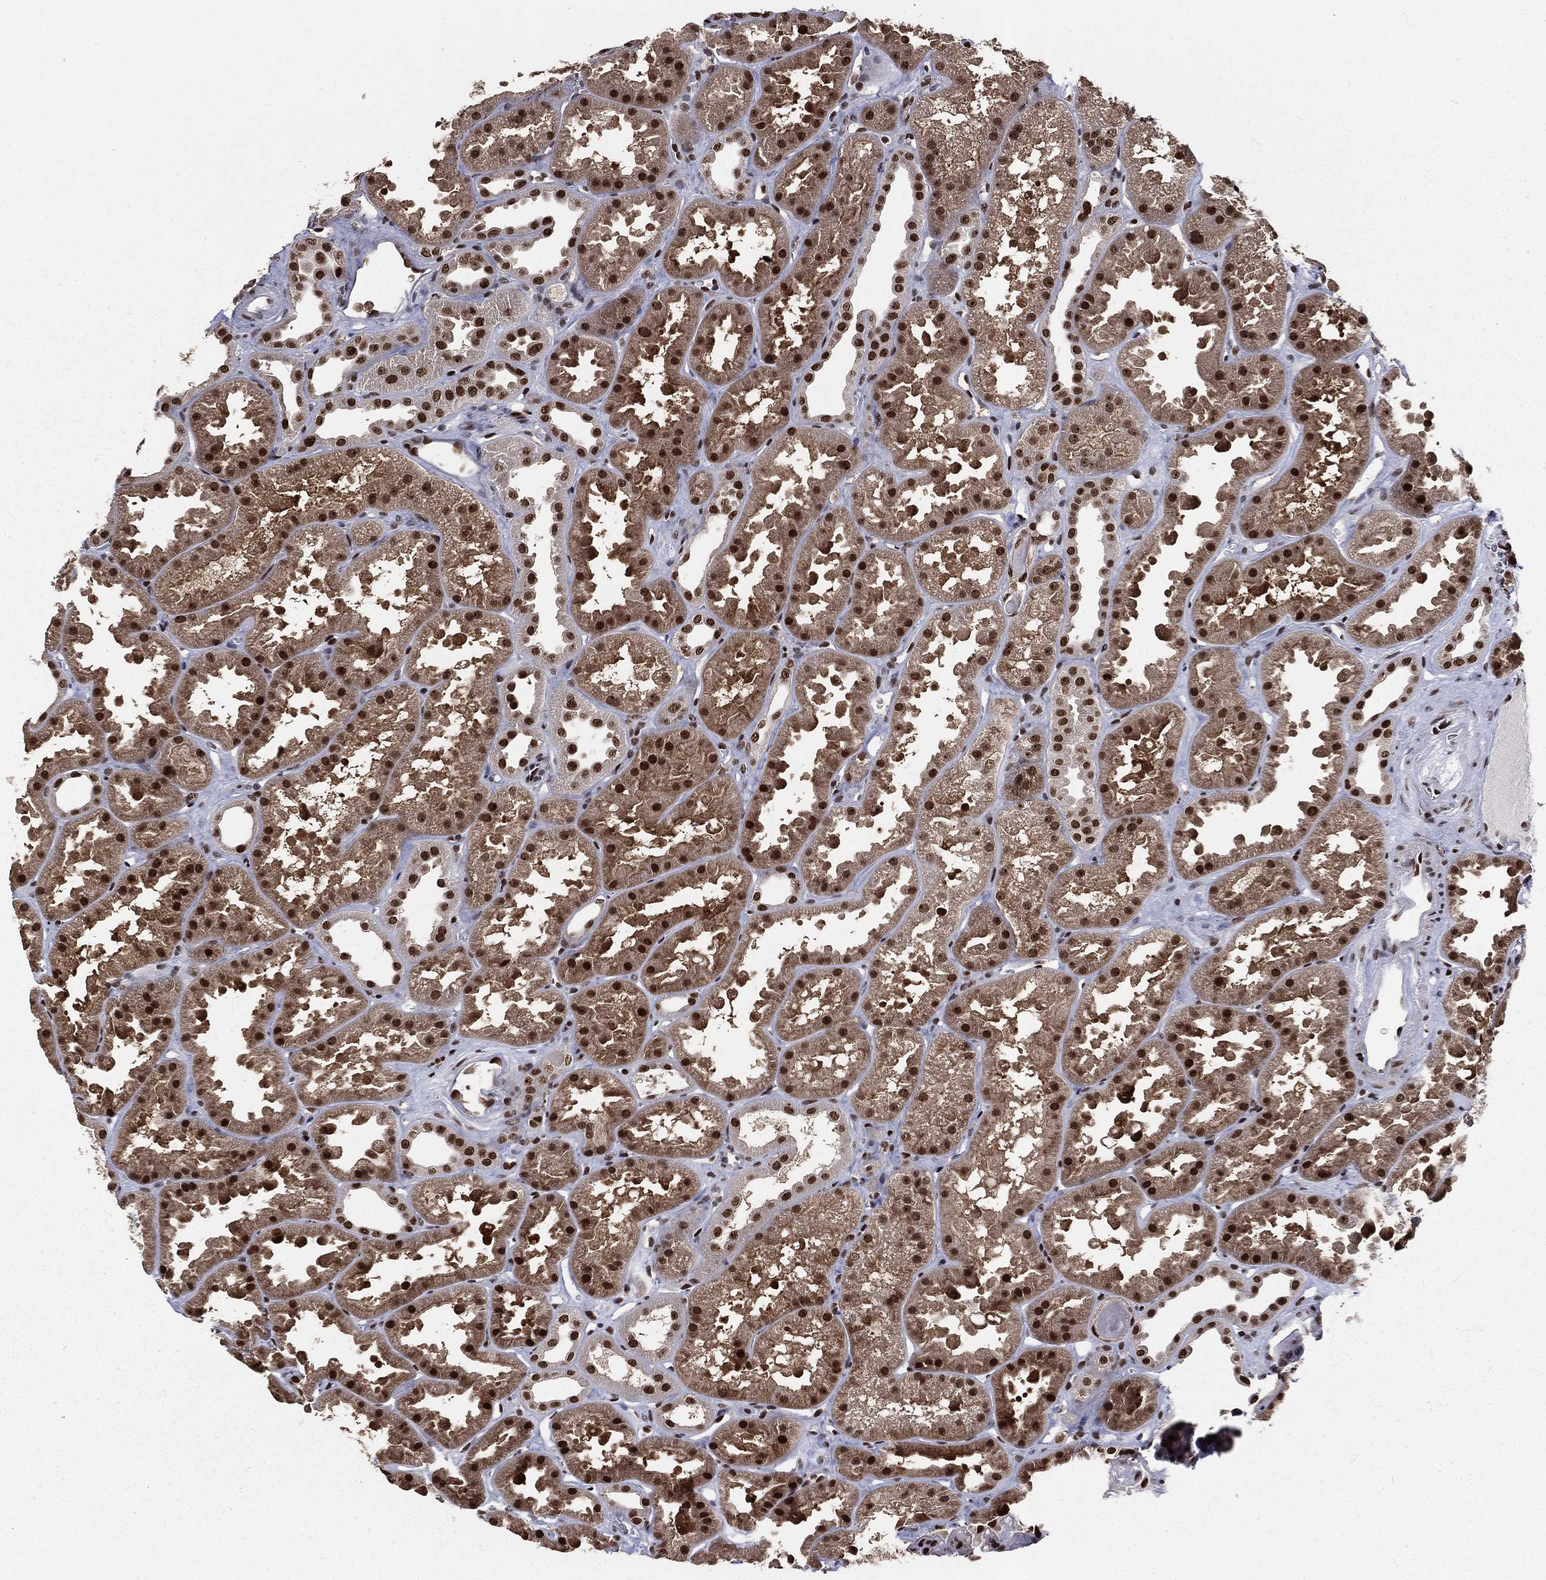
{"staining": {"intensity": "strong", "quantity": "25%-75%", "location": "nuclear"}, "tissue": "kidney", "cell_type": "Cells in glomeruli", "image_type": "normal", "snomed": [{"axis": "morphology", "description": "Normal tissue, NOS"}, {"axis": "topography", "description": "Kidney"}], "caption": "Kidney stained with a brown dye exhibits strong nuclear positive expression in about 25%-75% of cells in glomeruli.", "gene": "POLB", "patient": {"sex": "male", "age": 61}}